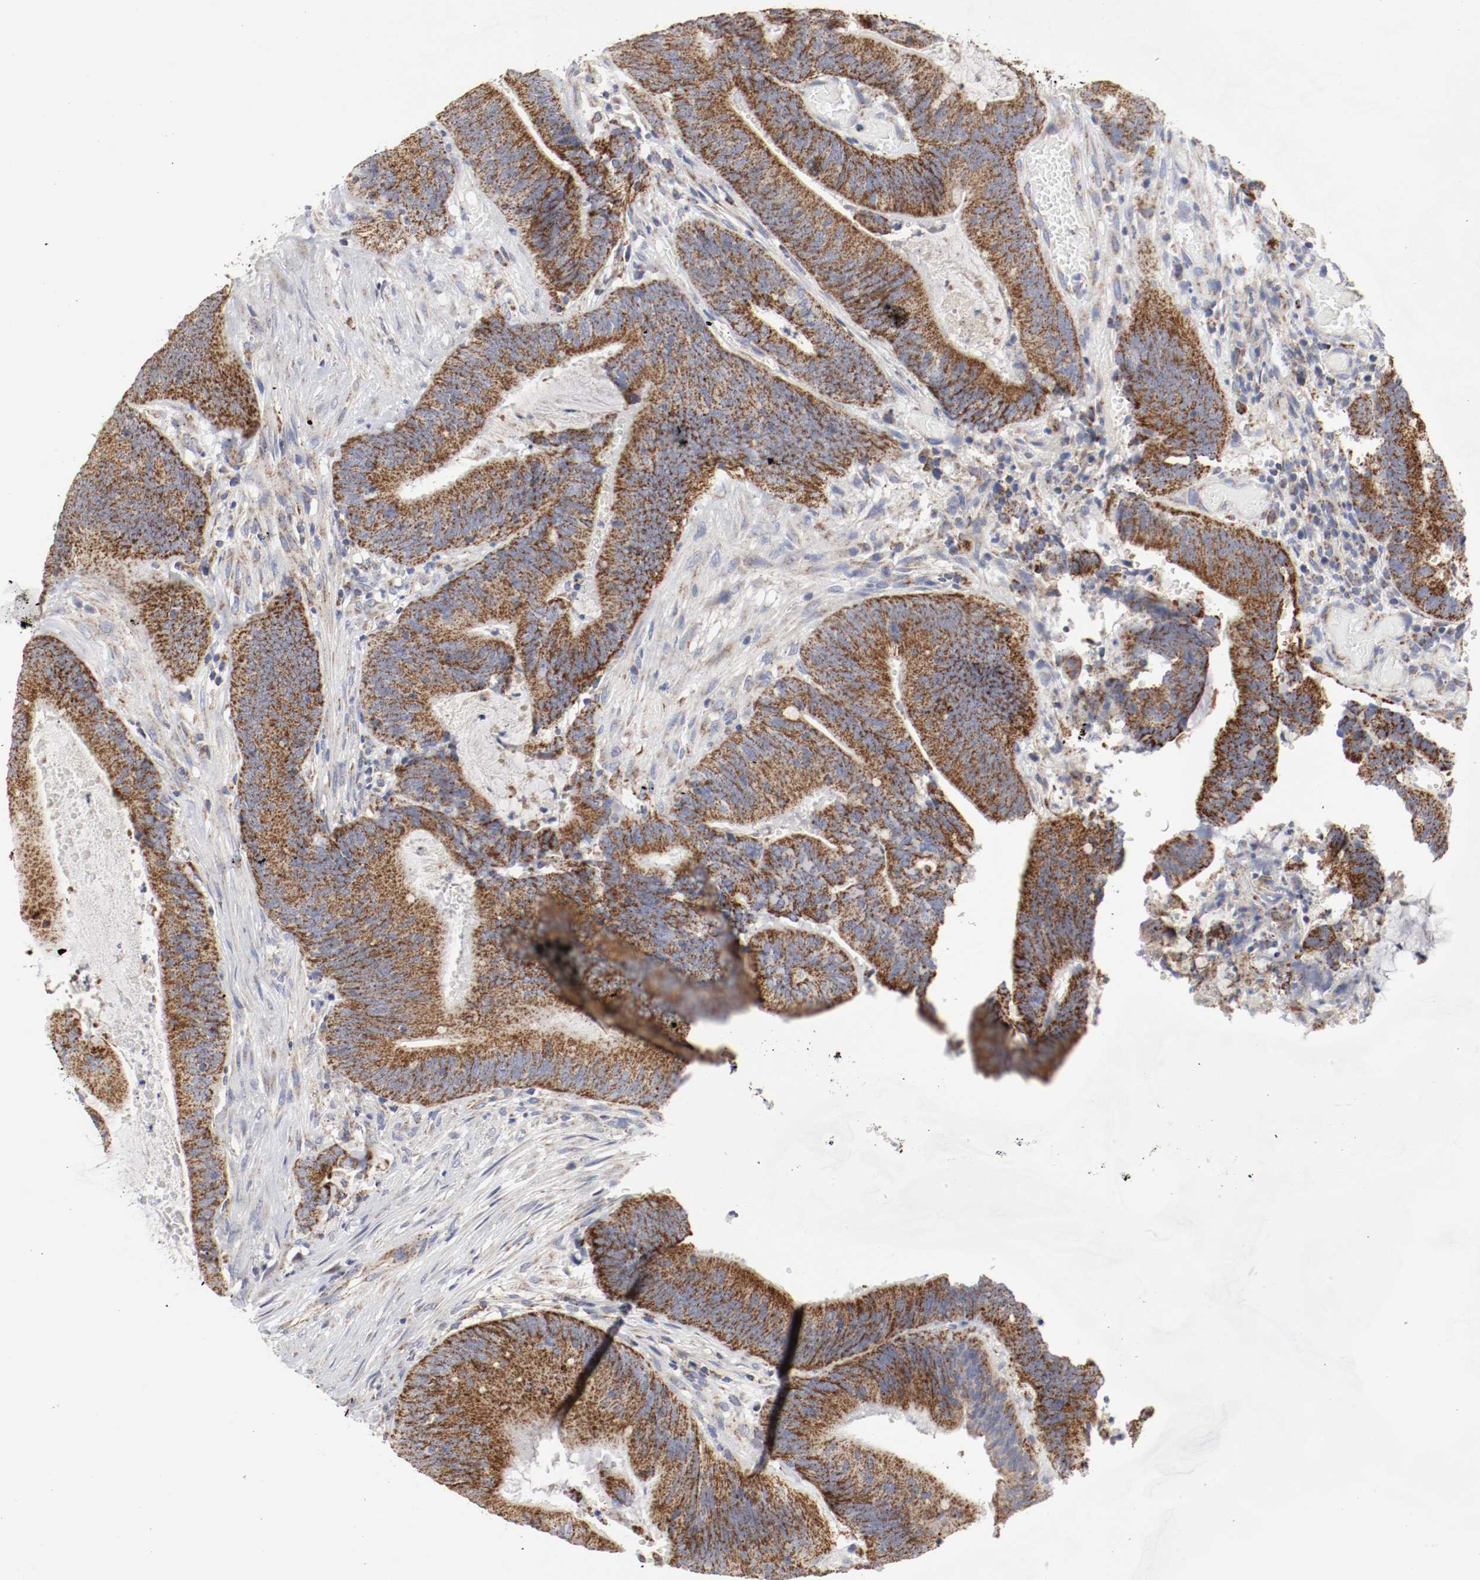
{"staining": {"intensity": "strong", "quantity": ">75%", "location": "cytoplasmic/membranous"}, "tissue": "colorectal cancer", "cell_type": "Tumor cells", "image_type": "cancer", "snomed": [{"axis": "morphology", "description": "Adenocarcinoma, NOS"}, {"axis": "topography", "description": "Rectum"}], "caption": "Immunohistochemistry (DAB) staining of colorectal cancer shows strong cytoplasmic/membranous protein positivity in approximately >75% of tumor cells.", "gene": "AFG3L2", "patient": {"sex": "female", "age": 66}}